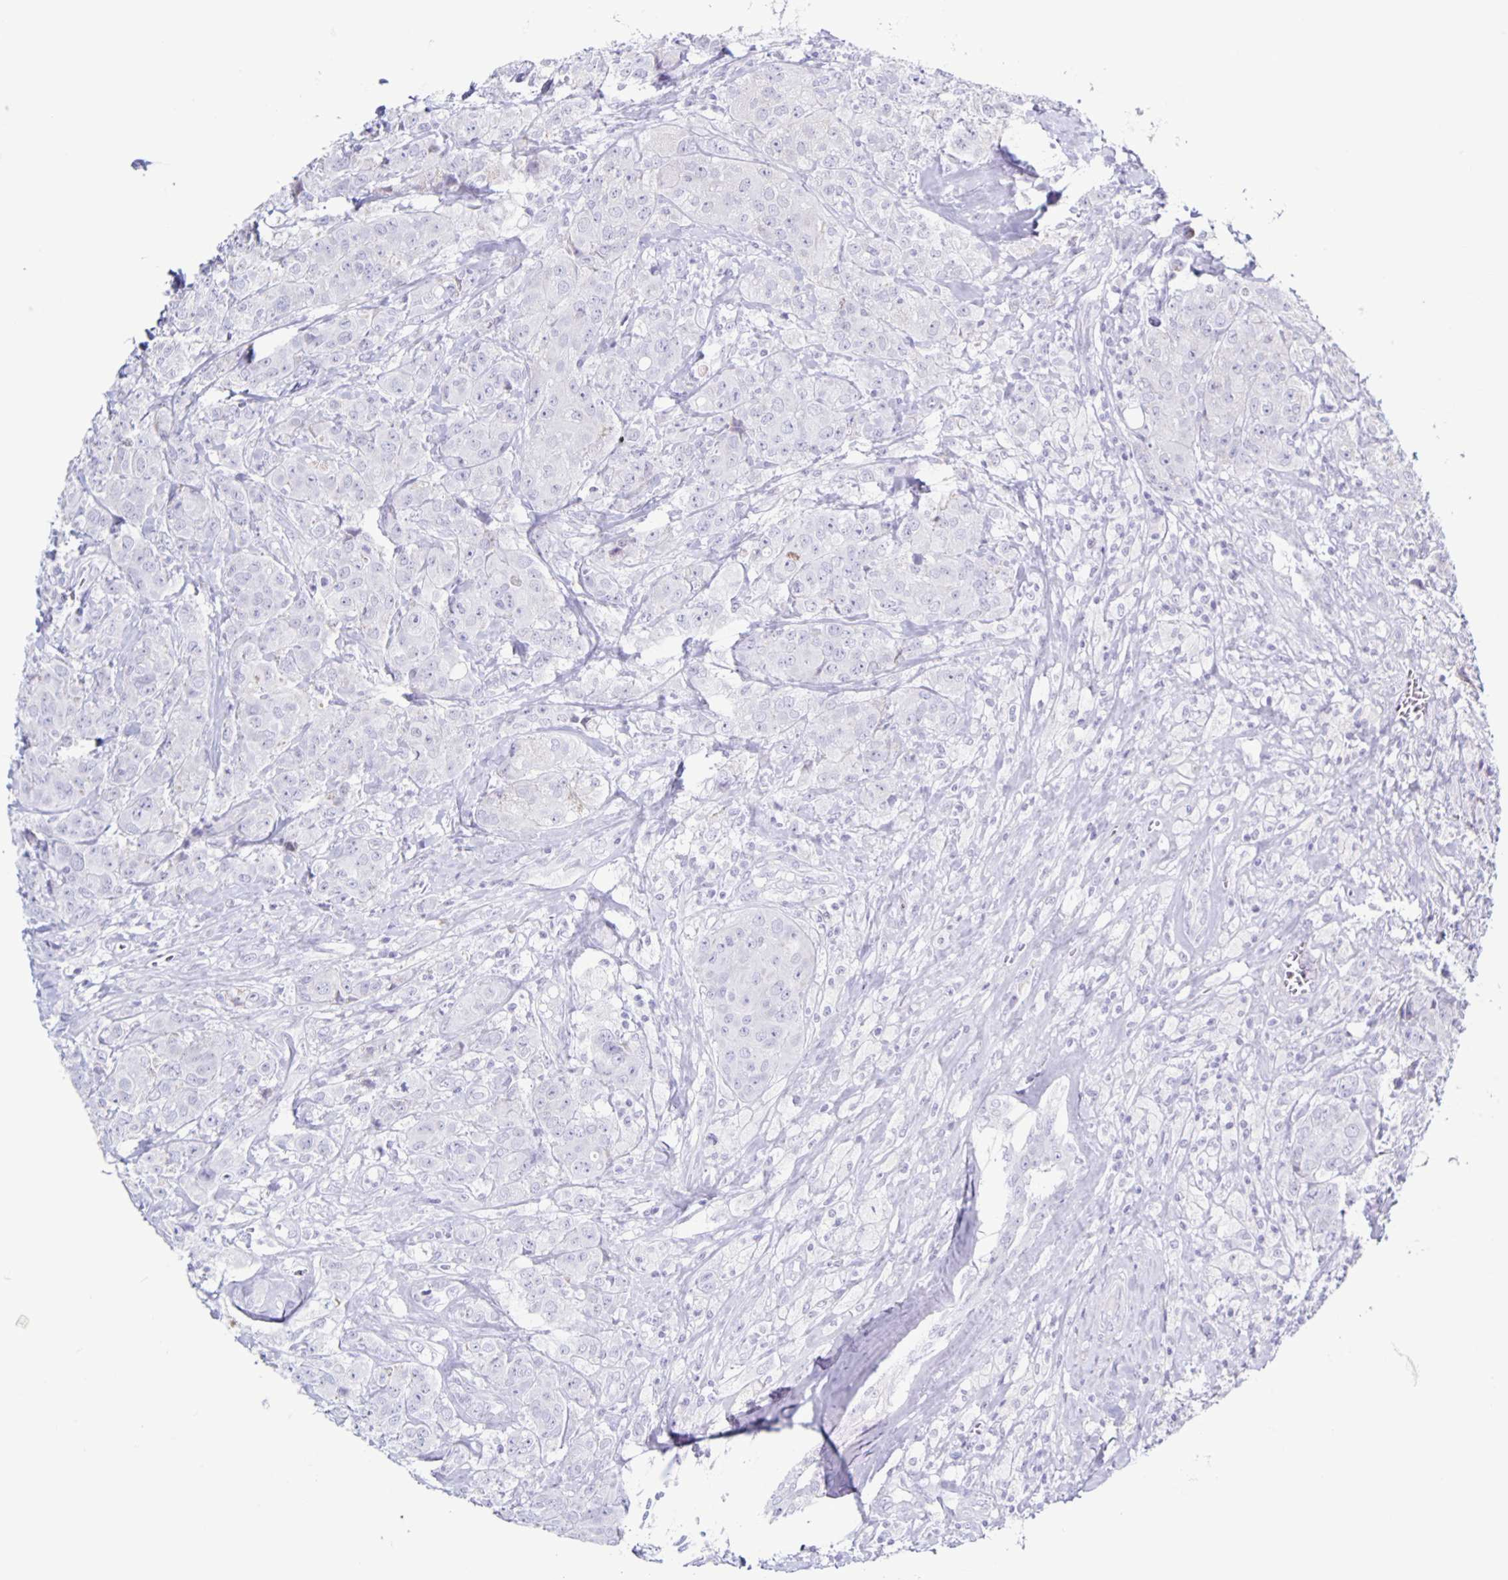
{"staining": {"intensity": "negative", "quantity": "none", "location": "none"}, "tissue": "breast cancer", "cell_type": "Tumor cells", "image_type": "cancer", "snomed": [{"axis": "morphology", "description": "Normal tissue, NOS"}, {"axis": "morphology", "description": "Duct carcinoma"}, {"axis": "topography", "description": "Breast"}], "caption": "Immunohistochemistry photomicrograph of human breast cancer stained for a protein (brown), which displays no expression in tumor cells.", "gene": "CT45A5", "patient": {"sex": "female", "age": 43}}